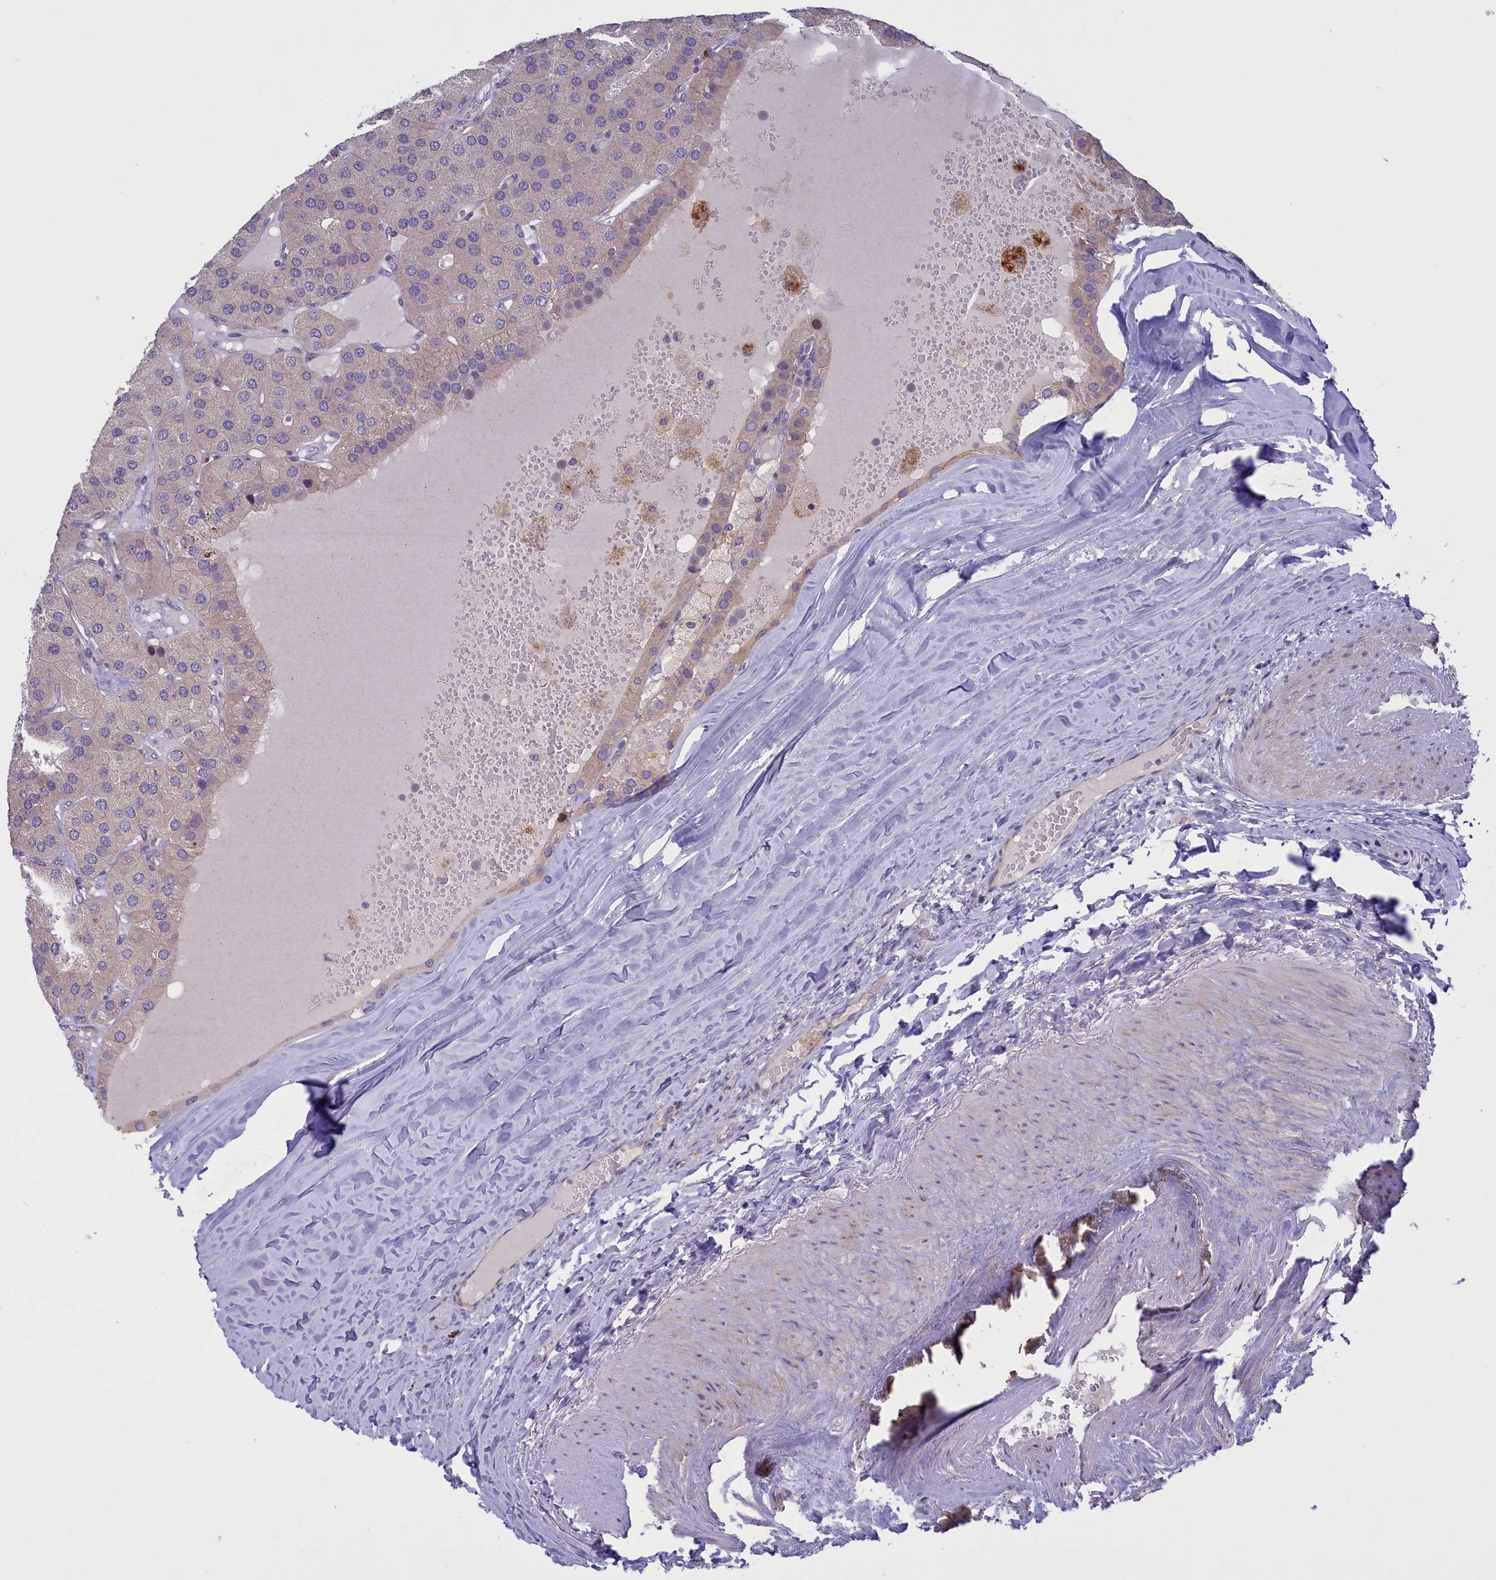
{"staining": {"intensity": "negative", "quantity": "none", "location": "none"}, "tissue": "parathyroid gland", "cell_type": "Glandular cells", "image_type": "normal", "snomed": [{"axis": "morphology", "description": "Normal tissue, NOS"}, {"axis": "morphology", "description": "Adenoma, NOS"}, {"axis": "topography", "description": "Parathyroid gland"}], "caption": "High magnification brightfield microscopy of normal parathyroid gland stained with DAB (3,3'-diaminobenzidine) (brown) and counterstained with hematoxylin (blue): glandular cells show no significant expression. Nuclei are stained in blue.", "gene": "CORO2A", "patient": {"sex": "female", "age": 86}}